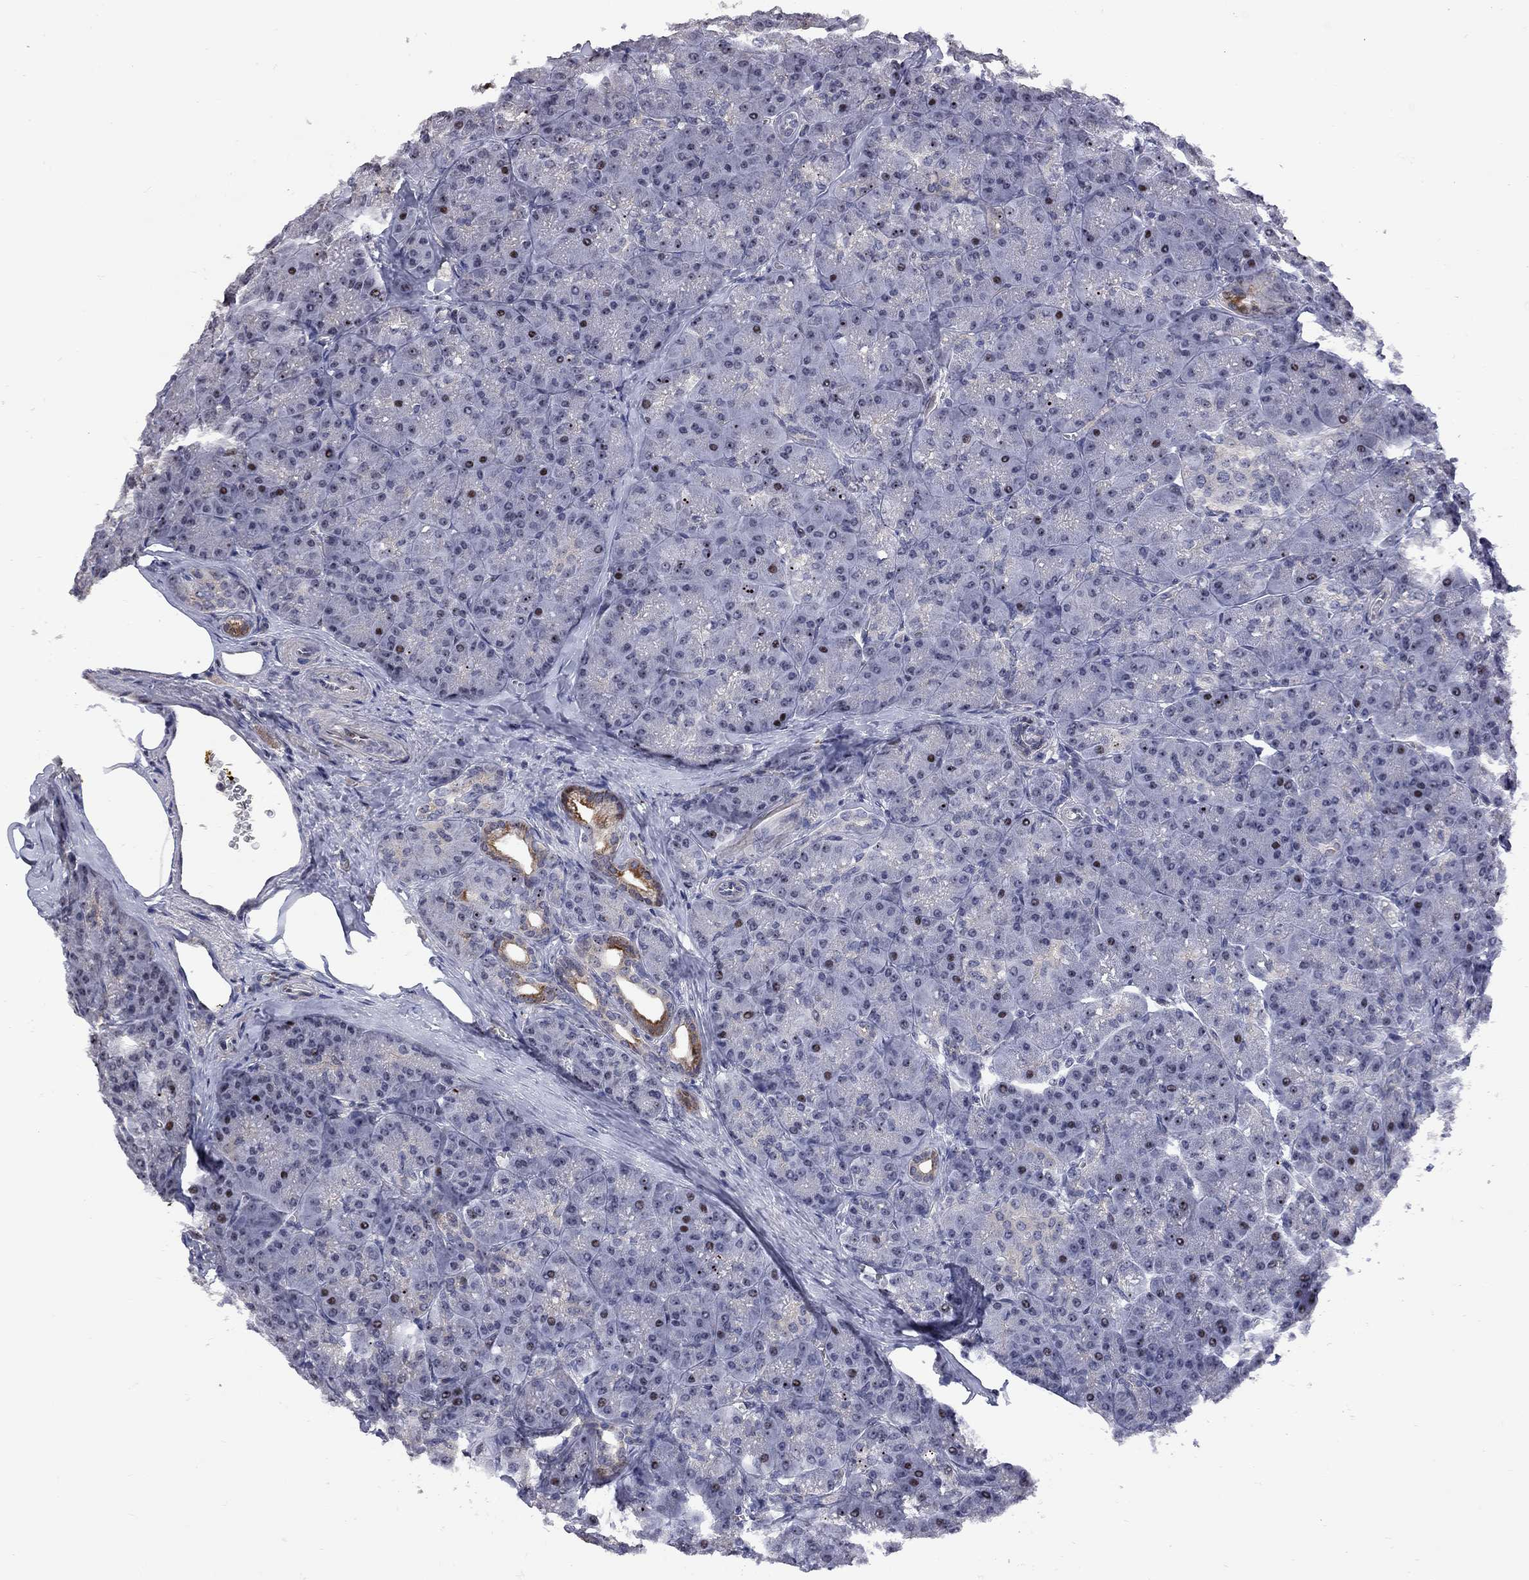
{"staining": {"intensity": "strong", "quantity": "<25%", "location": "nuclear"}, "tissue": "pancreas", "cell_type": "Exocrine glandular cells", "image_type": "normal", "snomed": [{"axis": "morphology", "description": "Normal tissue, NOS"}, {"axis": "topography", "description": "Pancreas"}], "caption": "Strong nuclear positivity for a protein is present in about <25% of exocrine glandular cells of benign pancreas using immunohistochemistry.", "gene": "DHX33", "patient": {"sex": "male", "age": 57}}